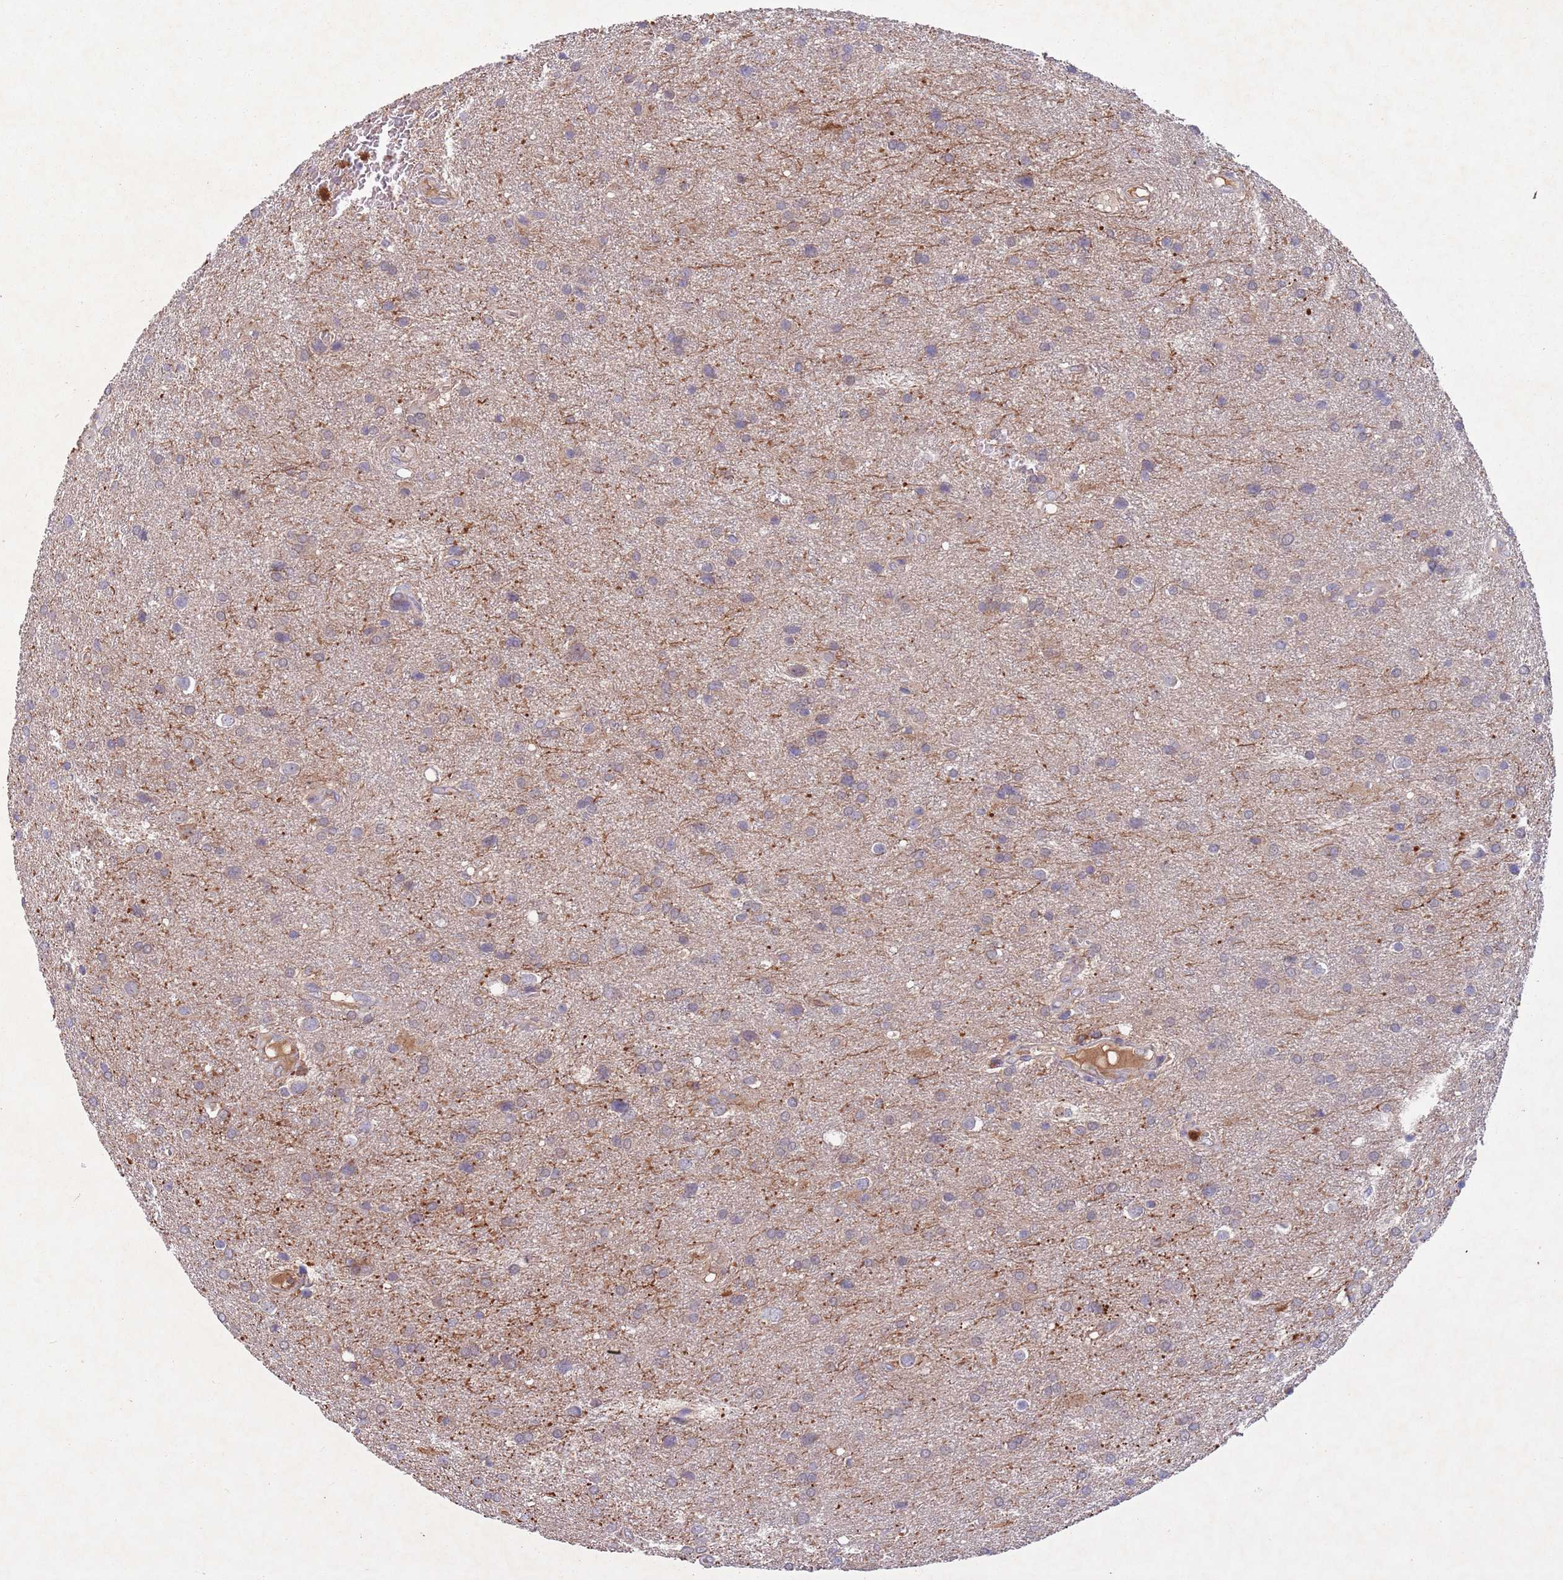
{"staining": {"intensity": "weak", "quantity": "25%-75%", "location": "cytoplasmic/membranous"}, "tissue": "glioma", "cell_type": "Tumor cells", "image_type": "cancer", "snomed": [{"axis": "morphology", "description": "Glioma, malignant, Low grade"}, {"axis": "topography", "description": "Brain"}], "caption": "Tumor cells show low levels of weak cytoplasmic/membranous staining in about 25%-75% of cells in human low-grade glioma (malignant).", "gene": "TYW1", "patient": {"sex": "female", "age": 32}}